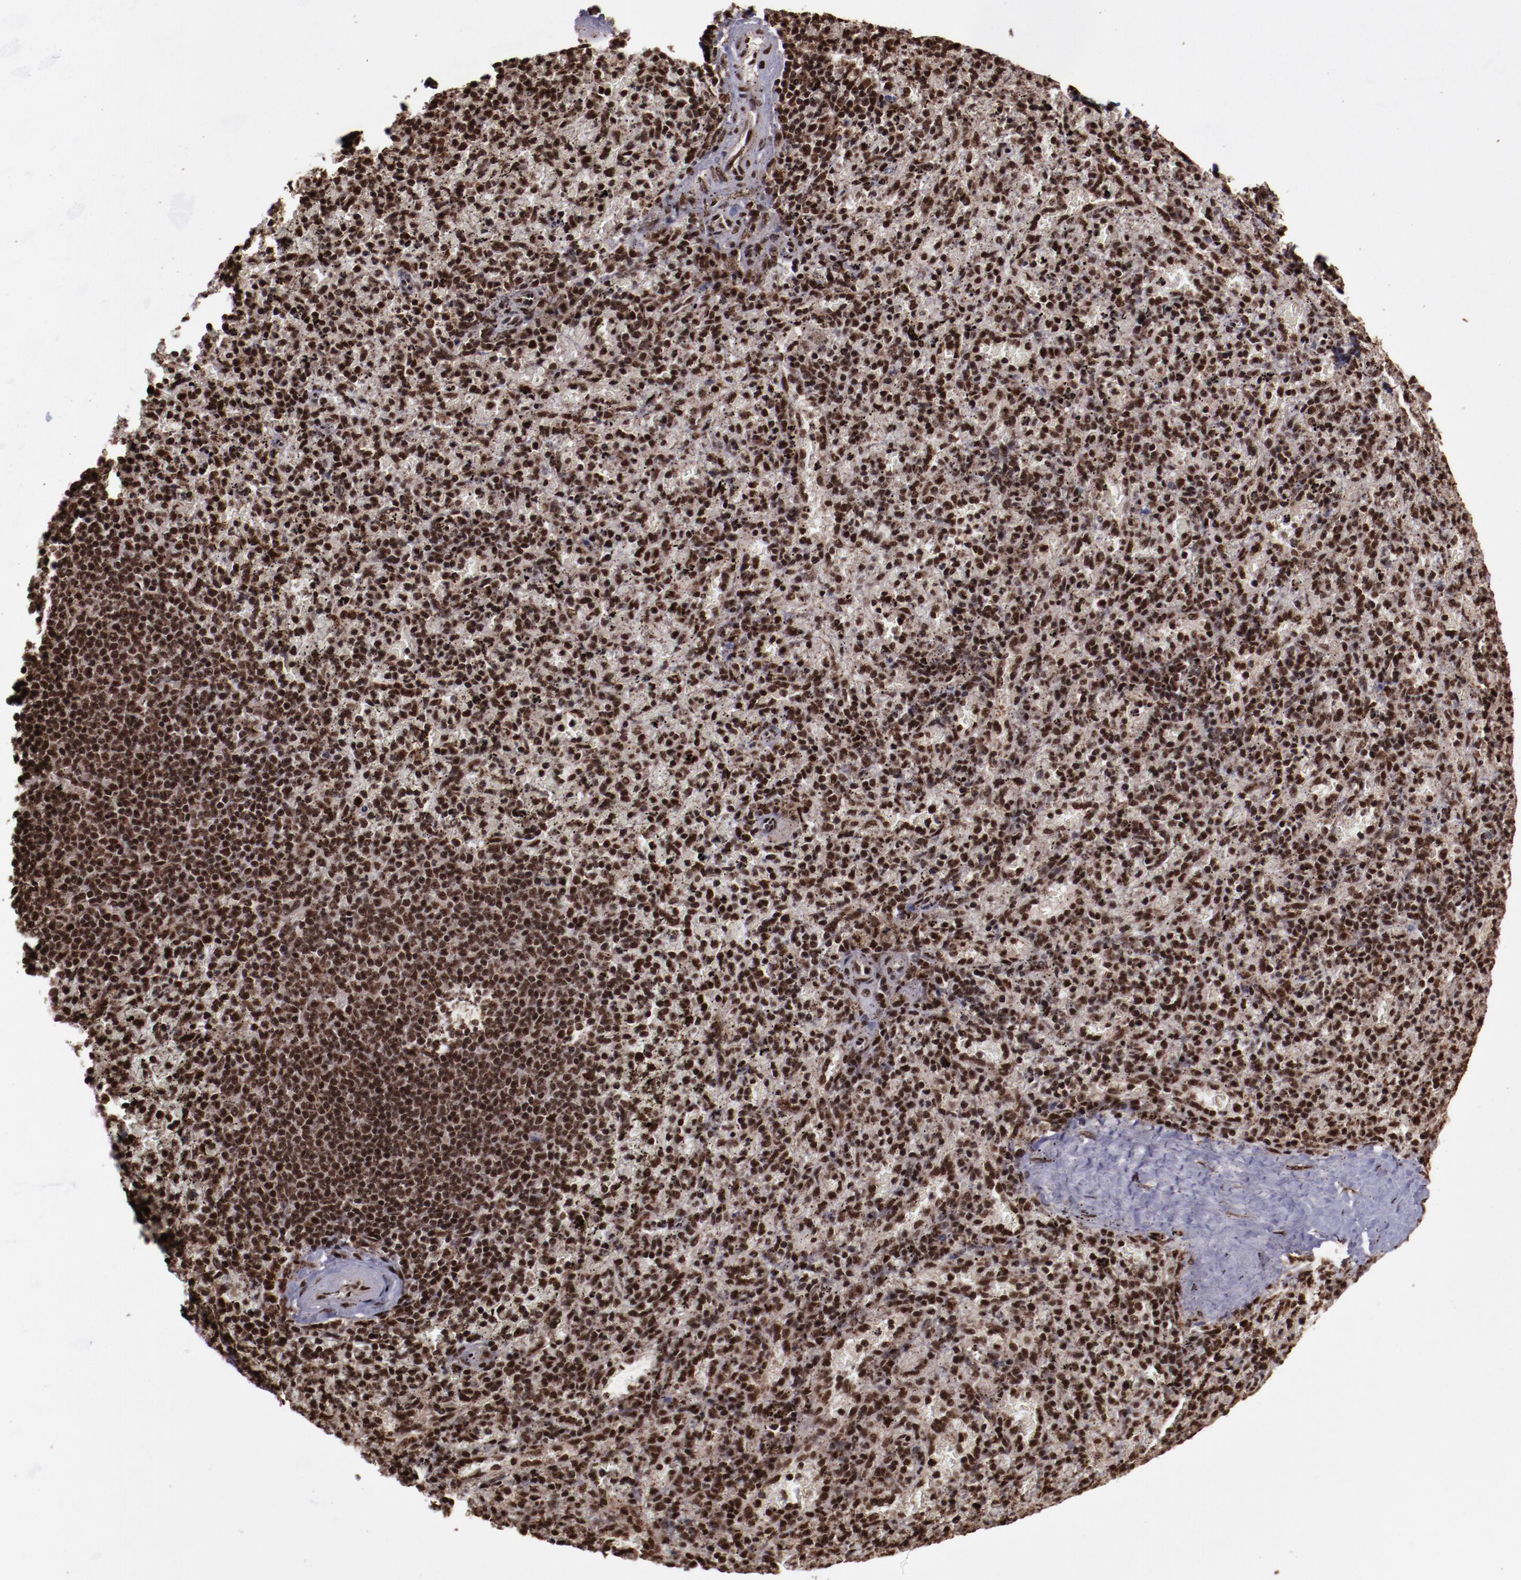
{"staining": {"intensity": "strong", "quantity": ">75%", "location": "nuclear"}, "tissue": "spleen", "cell_type": "Cells in red pulp", "image_type": "normal", "snomed": [{"axis": "morphology", "description": "Normal tissue, NOS"}, {"axis": "topography", "description": "Spleen"}], "caption": "DAB (3,3'-diaminobenzidine) immunohistochemical staining of unremarkable spleen displays strong nuclear protein positivity in approximately >75% of cells in red pulp.", "gene": "SNW1", "patient": {"sex": "female", "age": 43}}